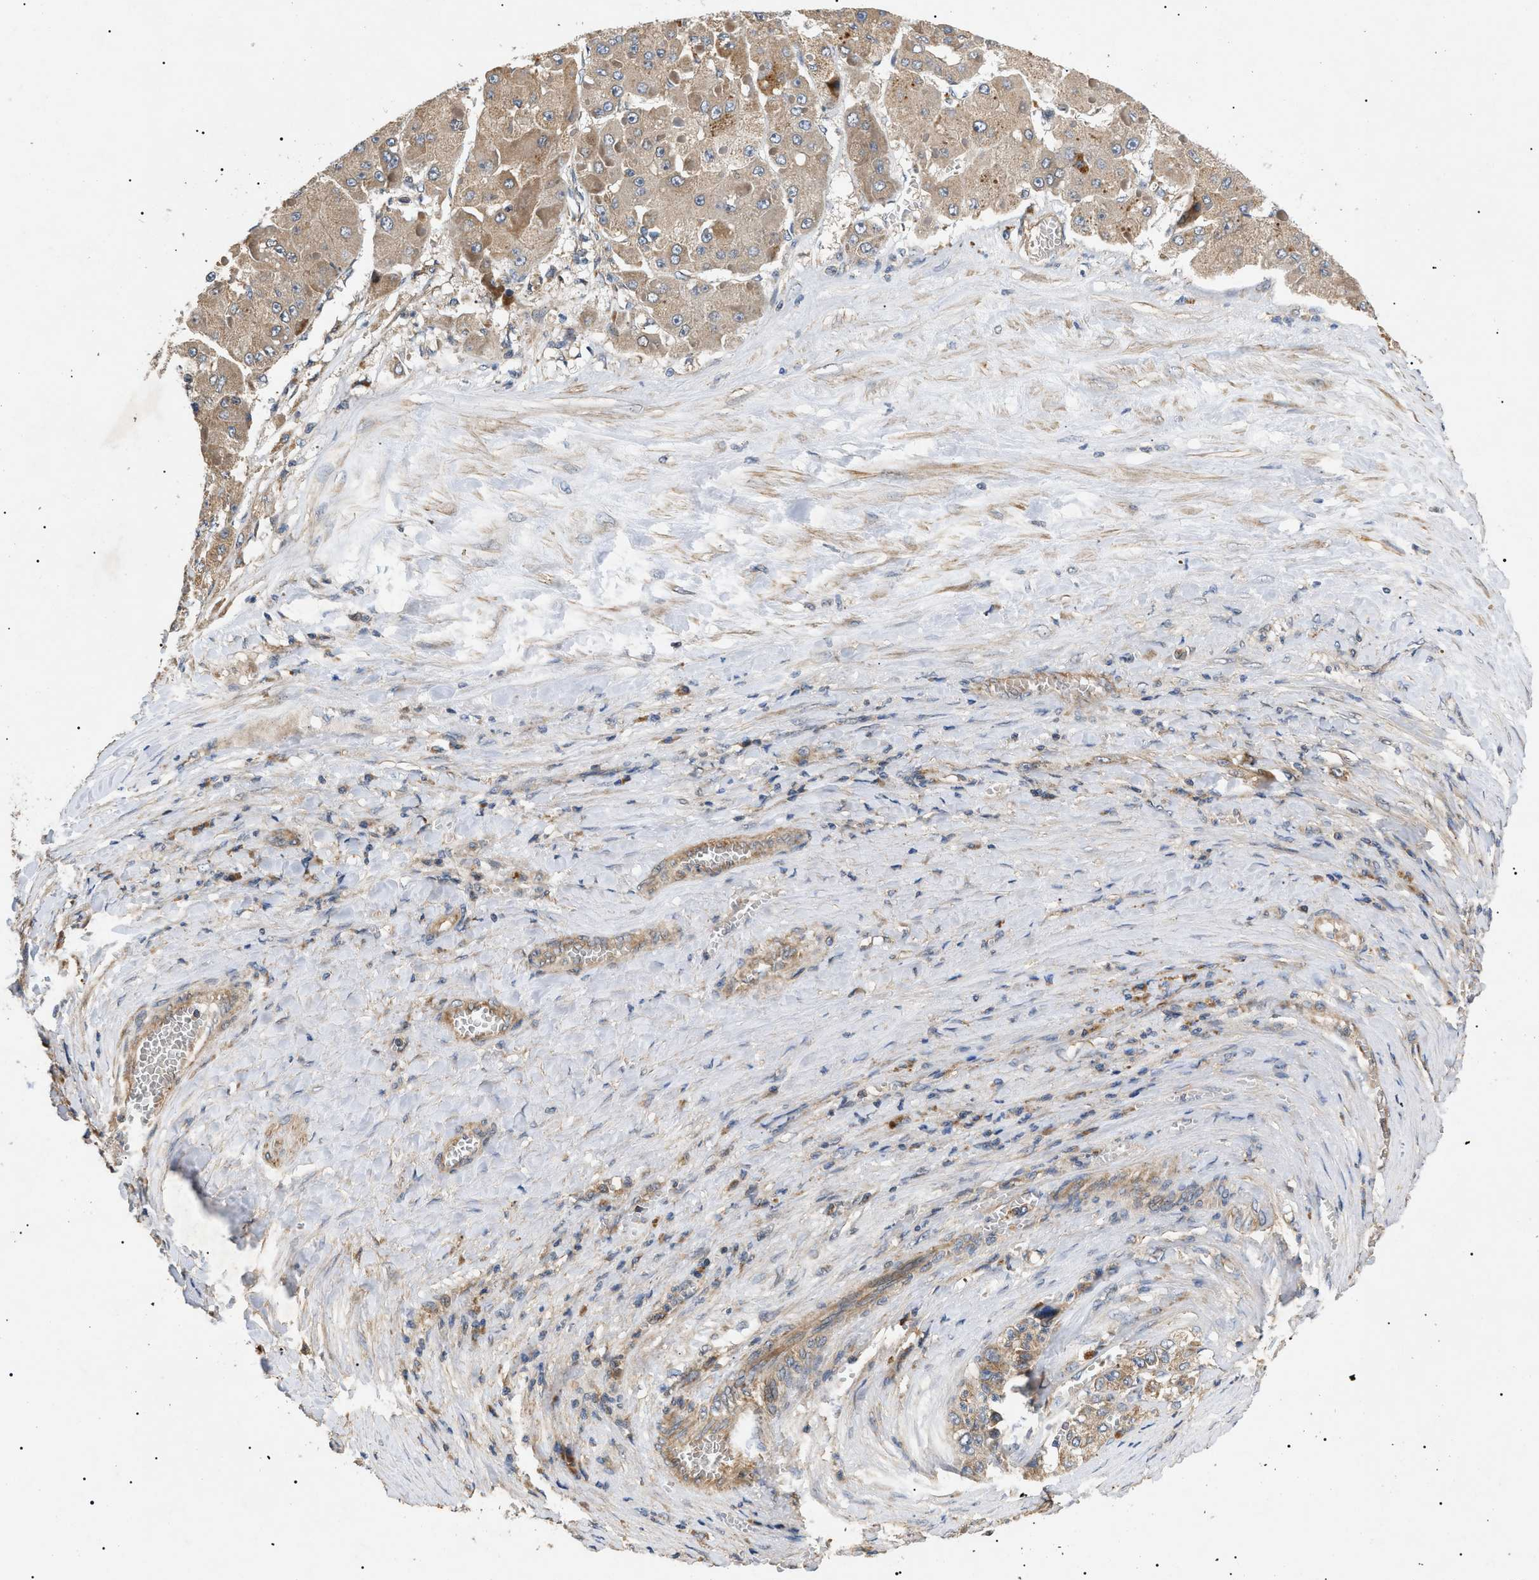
{"staining": {"intensity": "moderate", "quantity": ">75%", "location": "cytoplasmic/membranous"}, "tissue": "liver cancer", "cell_type": "Tumor cells", "image_type": "cancer", "snomed": [{"axis": "morphology", "description": "Carcinoma, Hepatocellular, NOS"}, {"axis": "topography", "description": "Liver"}], "caption": "A micrograph of human liver cancer stained for a protein displays moderate cytoplasmic/membranous brown staining in tumor cells.", "gene": "PPM1B", "patient": {"sex": "female", "age": 73}}